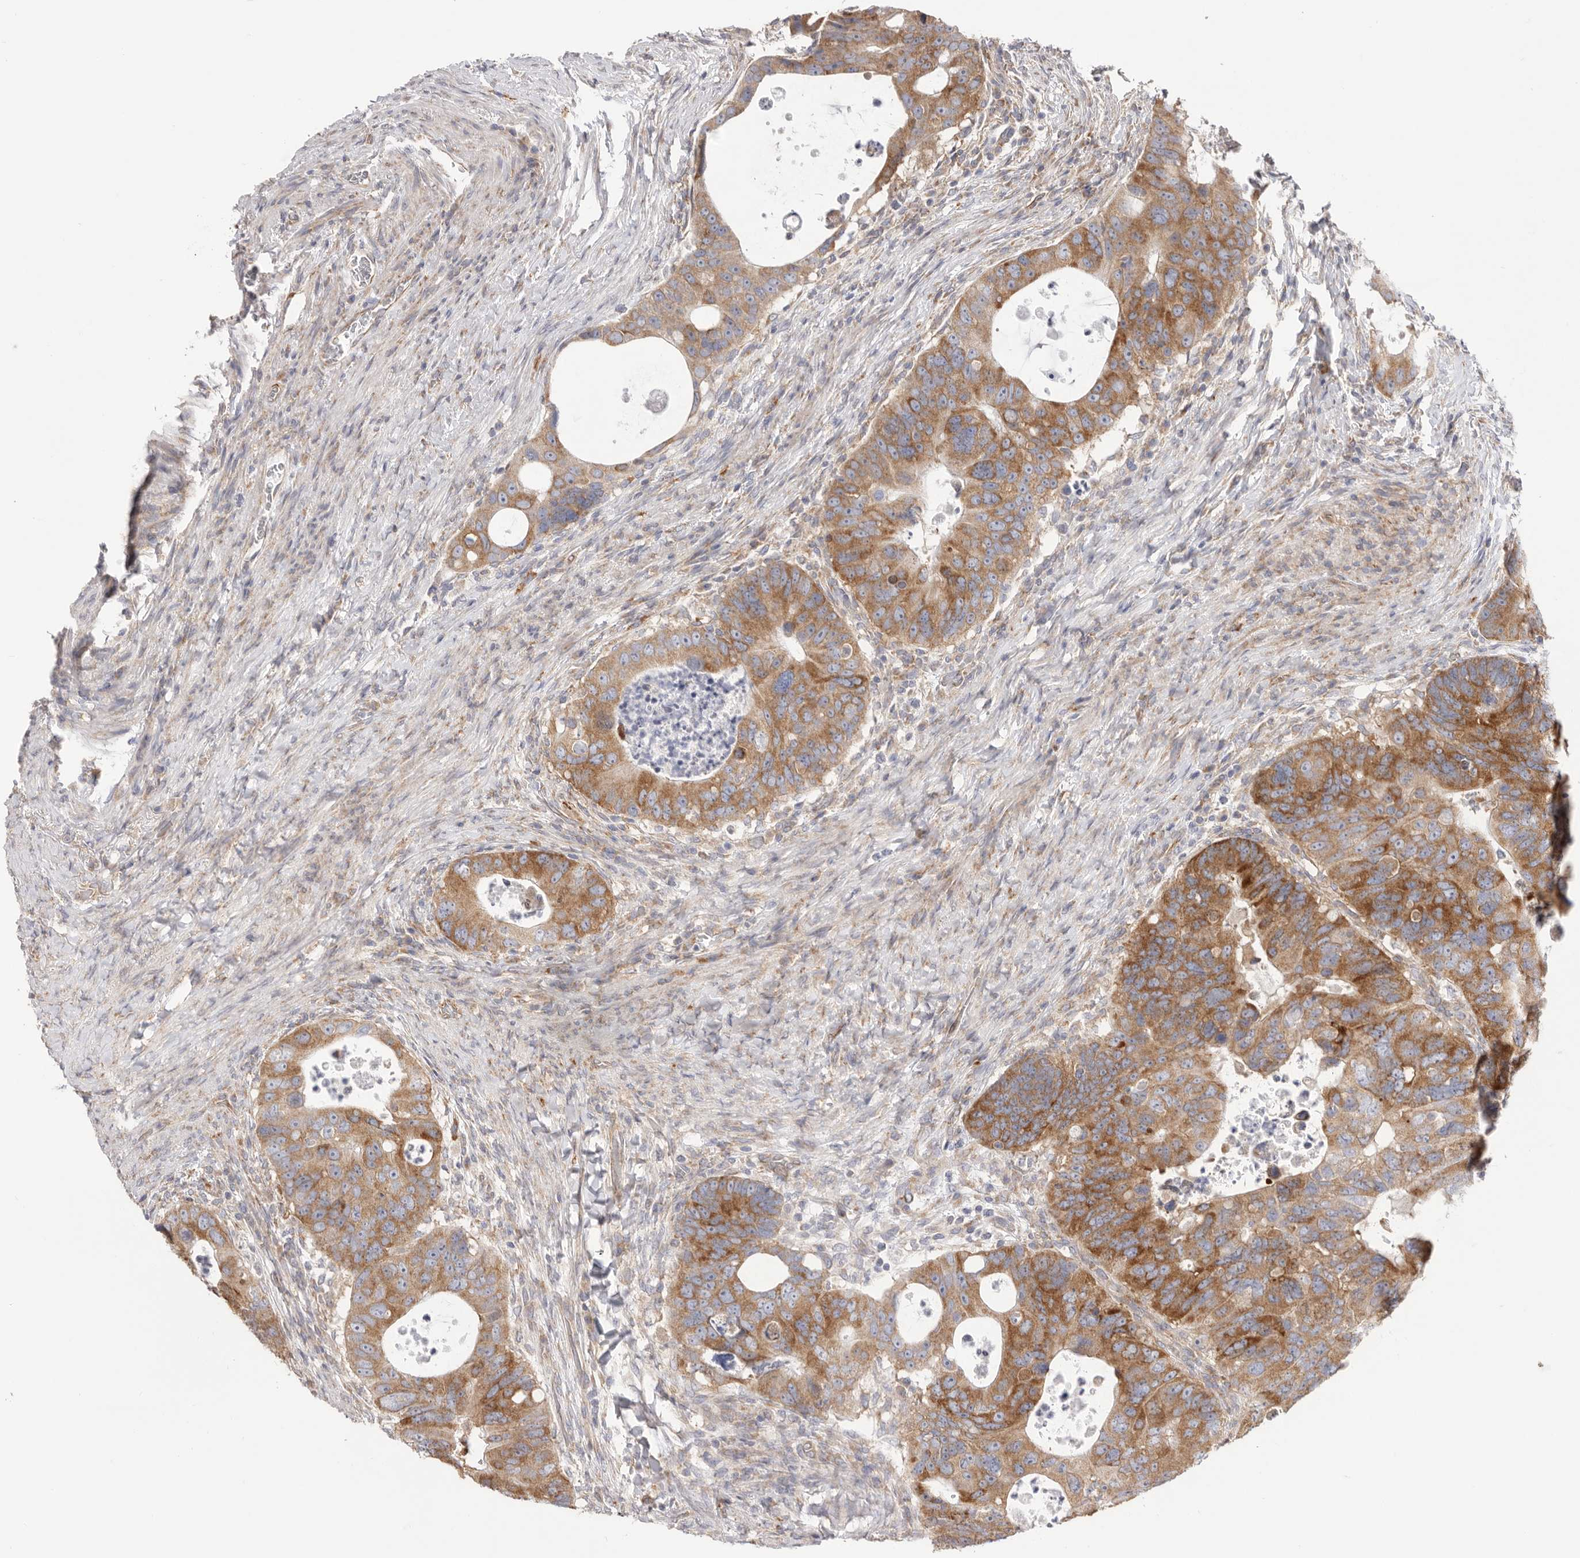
{"staining": {"intensity": "moderate", "quantity": ">75%", "location": "cytoplasmic/membranous"}, "tissue": "colorectal cancer", "cell_type": "Tumor cells", "image_type": "cancer", "snomed": [{"axis": "morphology", "description": "Adenocarcinoma, NOS"}, {"axis": "topography", "description": "Rectum"}], "caption": "Protein expression analysis of human adenocarcinoma (colorectal) reveals moderate cytoplasmic/membranous staining in approximately >75% of tumor cells.", "gene": "SERBP1", "patient": {"sex": "male", "age": 59}}